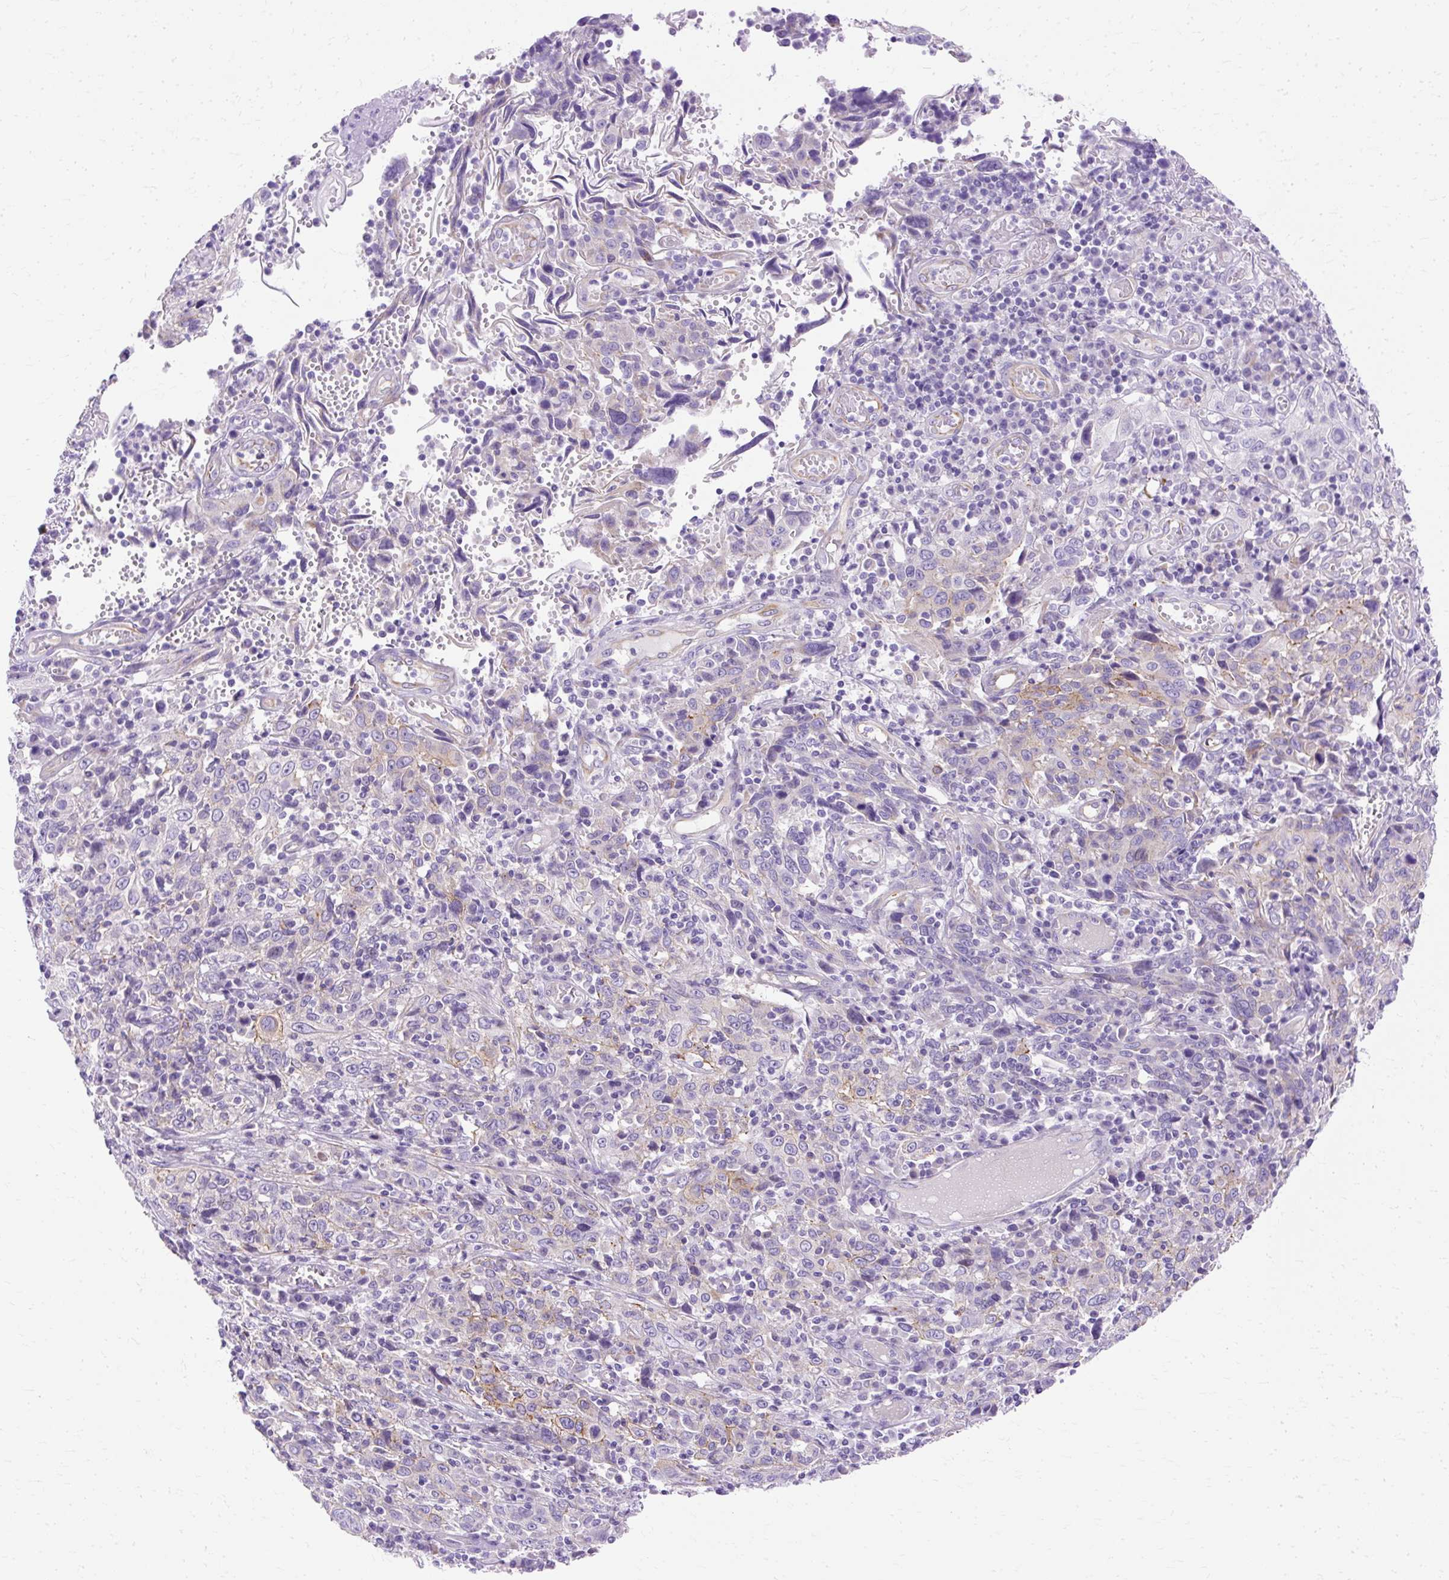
{"staining": {"intensity": "negative", "quantity": "none", "location": "none"}, "tissue": "cervical cancer", "cell_type": "Tumor cells", "image_type": "cancer", "snomed": [{"axis": "morphology", "description": "Squamous cell carcinoma, NOS"}, {"axis": "topography", "description": "Cervix"}], "caption": "Tumor cells show no significant positivity in cervical cancer. (DAB (3,3'-diaminobenzidine) immunohistochemistry with hematoxylin counter stain).", "gene": "MYO6", "patient": {"sex": "female", "age": 46}}